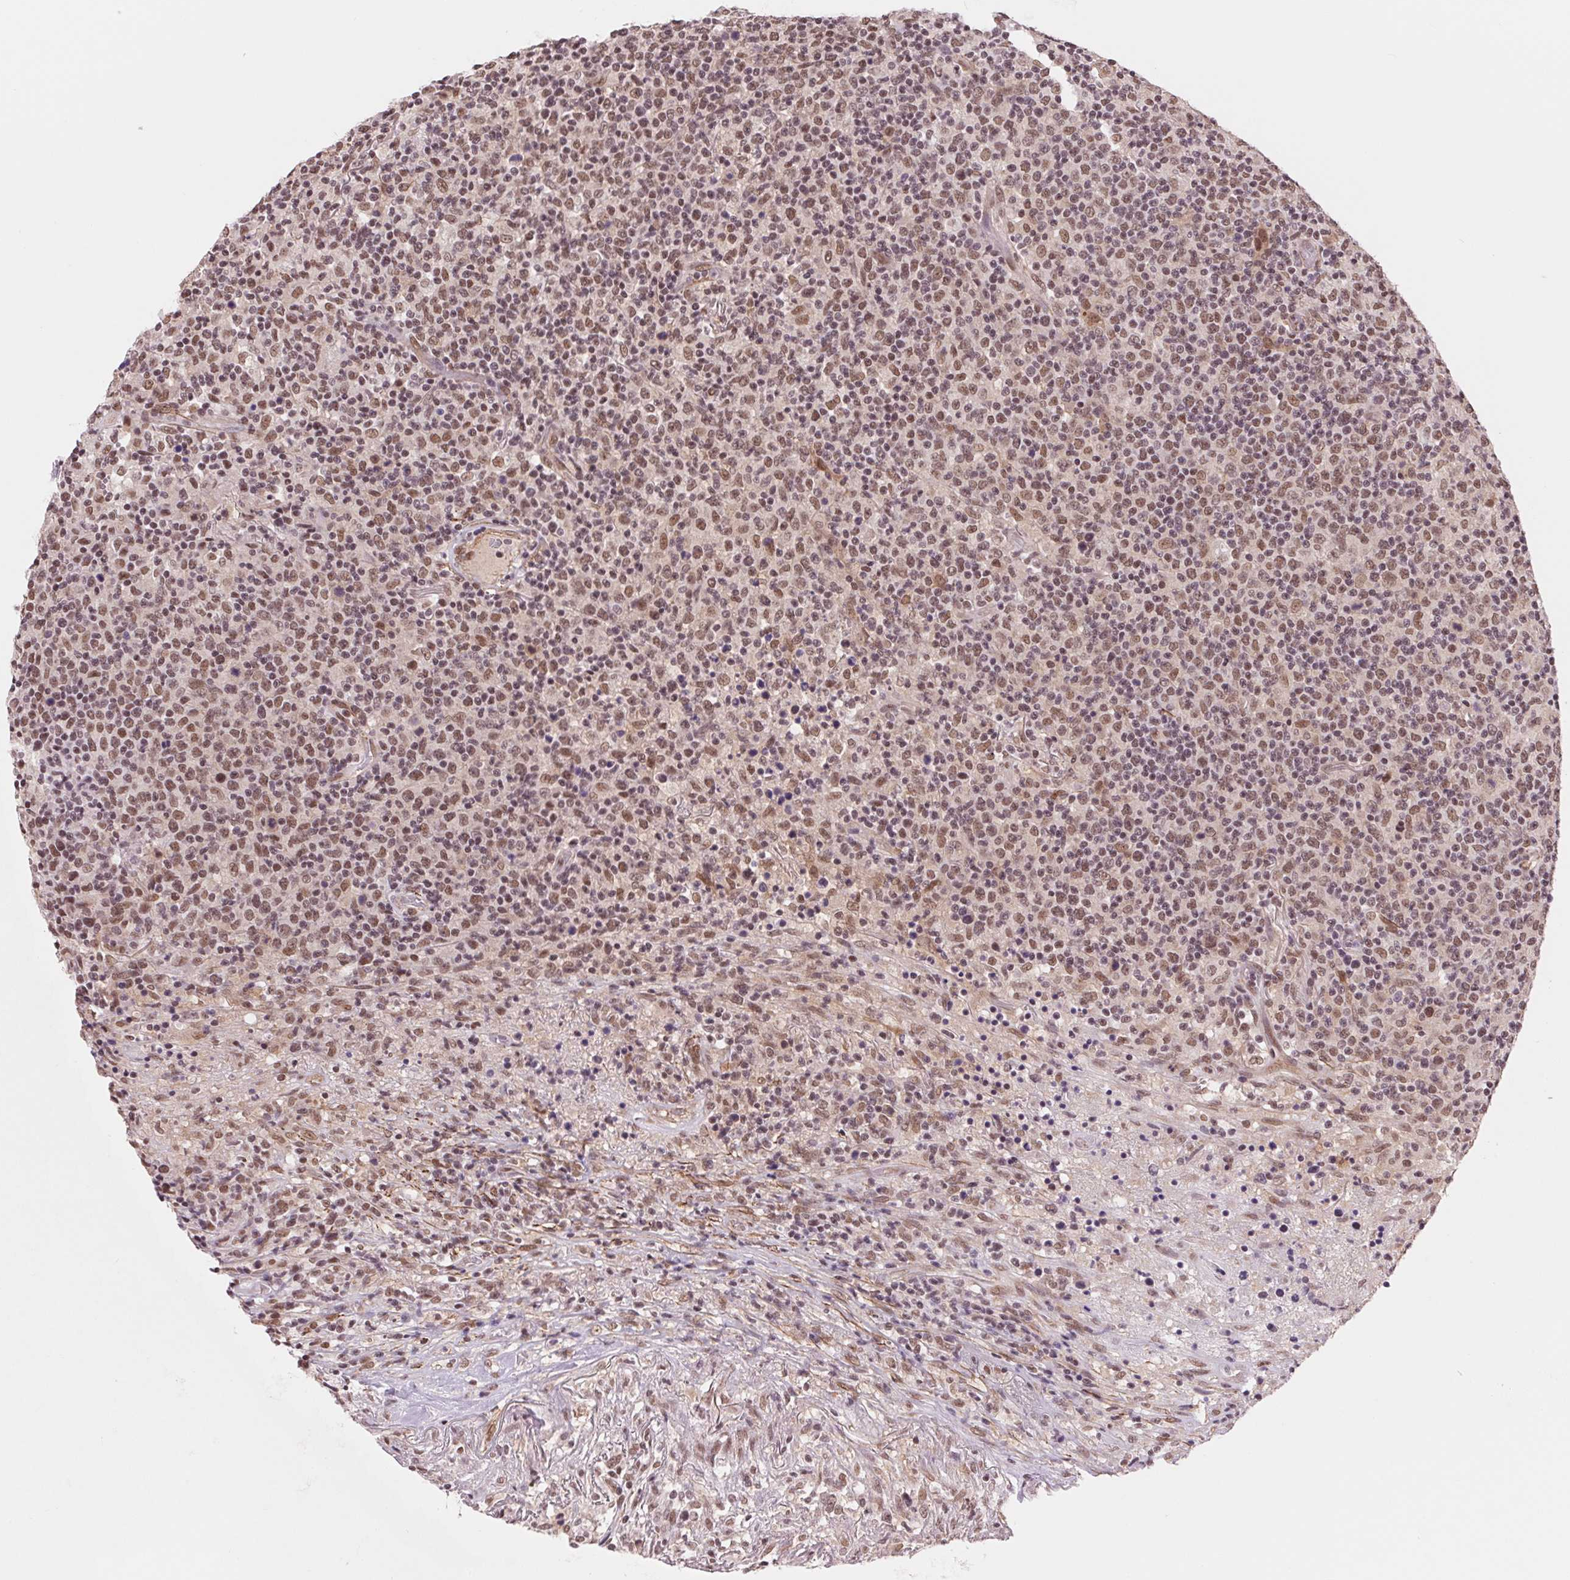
{"staining": {"intensity": "moderate", "quantity": ">75%", "location": "nuclear"}, "tissue": "lymphoma", "cell_type": "Tumor cells", "image_type": "cancer", "snomed": [{"axis": "morphology", "description": "Malignant lymphoma, non-Hodgkin's type, High grade"}, {"axis": "topography", "description": "Lung"}], "caption": "Human lymphoma stained with a protein marker exhibits moderate staining in tumor cells.", "gene": "BCAT1", "patient": {"sex": "male", "age": 79}}